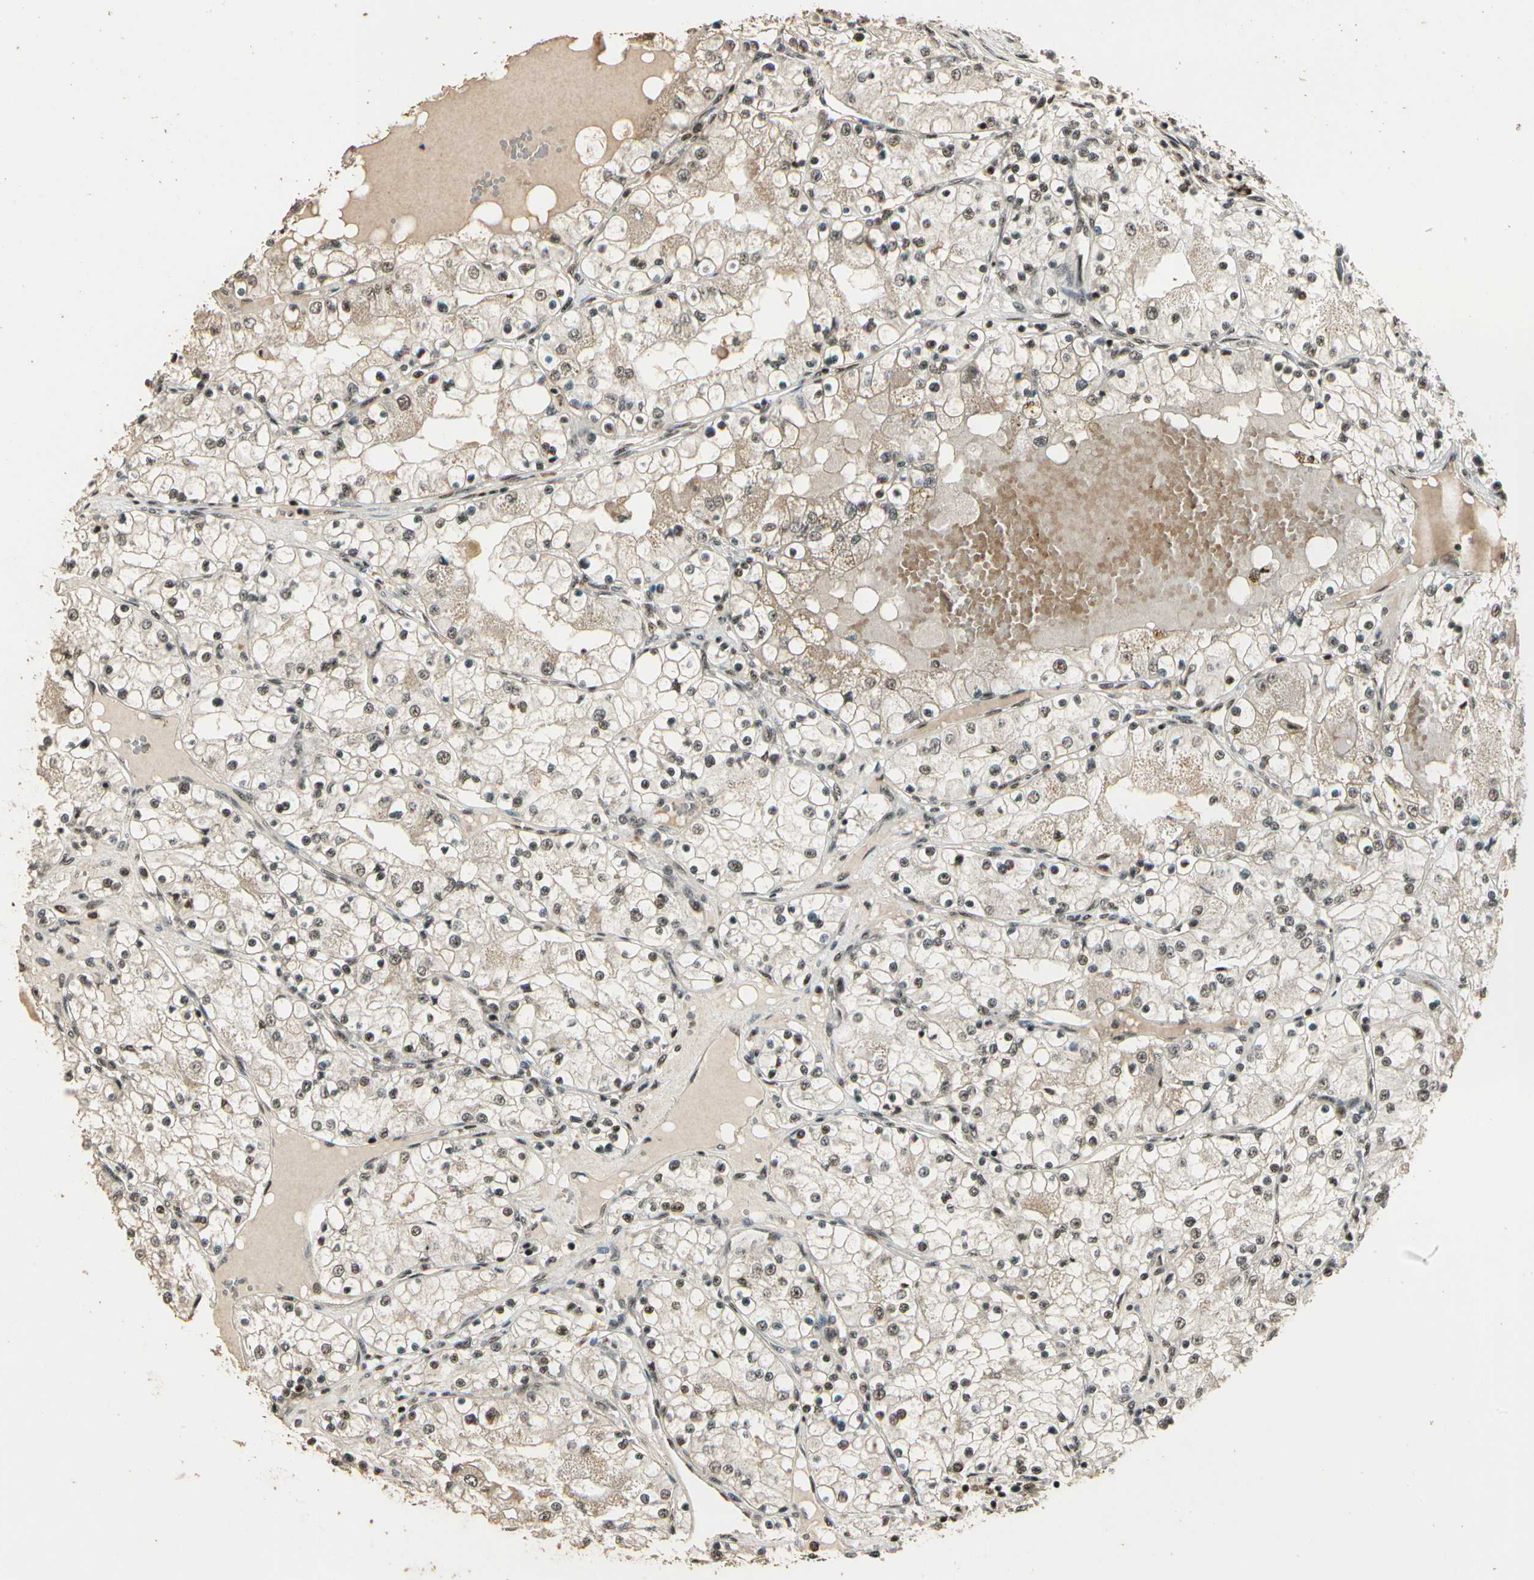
{"staining": {"intensity": "moderate", "quantity": ">75%", "location": "nuclear"}, "tissue": "renal cancer", "cell_type": "Tumor cells", "image_type": "cancer", "snomed": [{"axis": "morphology", "description": "Adenocarcinoma, NOS"}, {"axis": "topography", "description": "Kidney"}], "caption": "Renal cancer (adenocarcinoma) stained with a brown dye displays moderate nuclear positive positivity in approximately >75% of tumor cells.", "gene": "RBM25", "patient": {"sex": "male", "age": 68}}